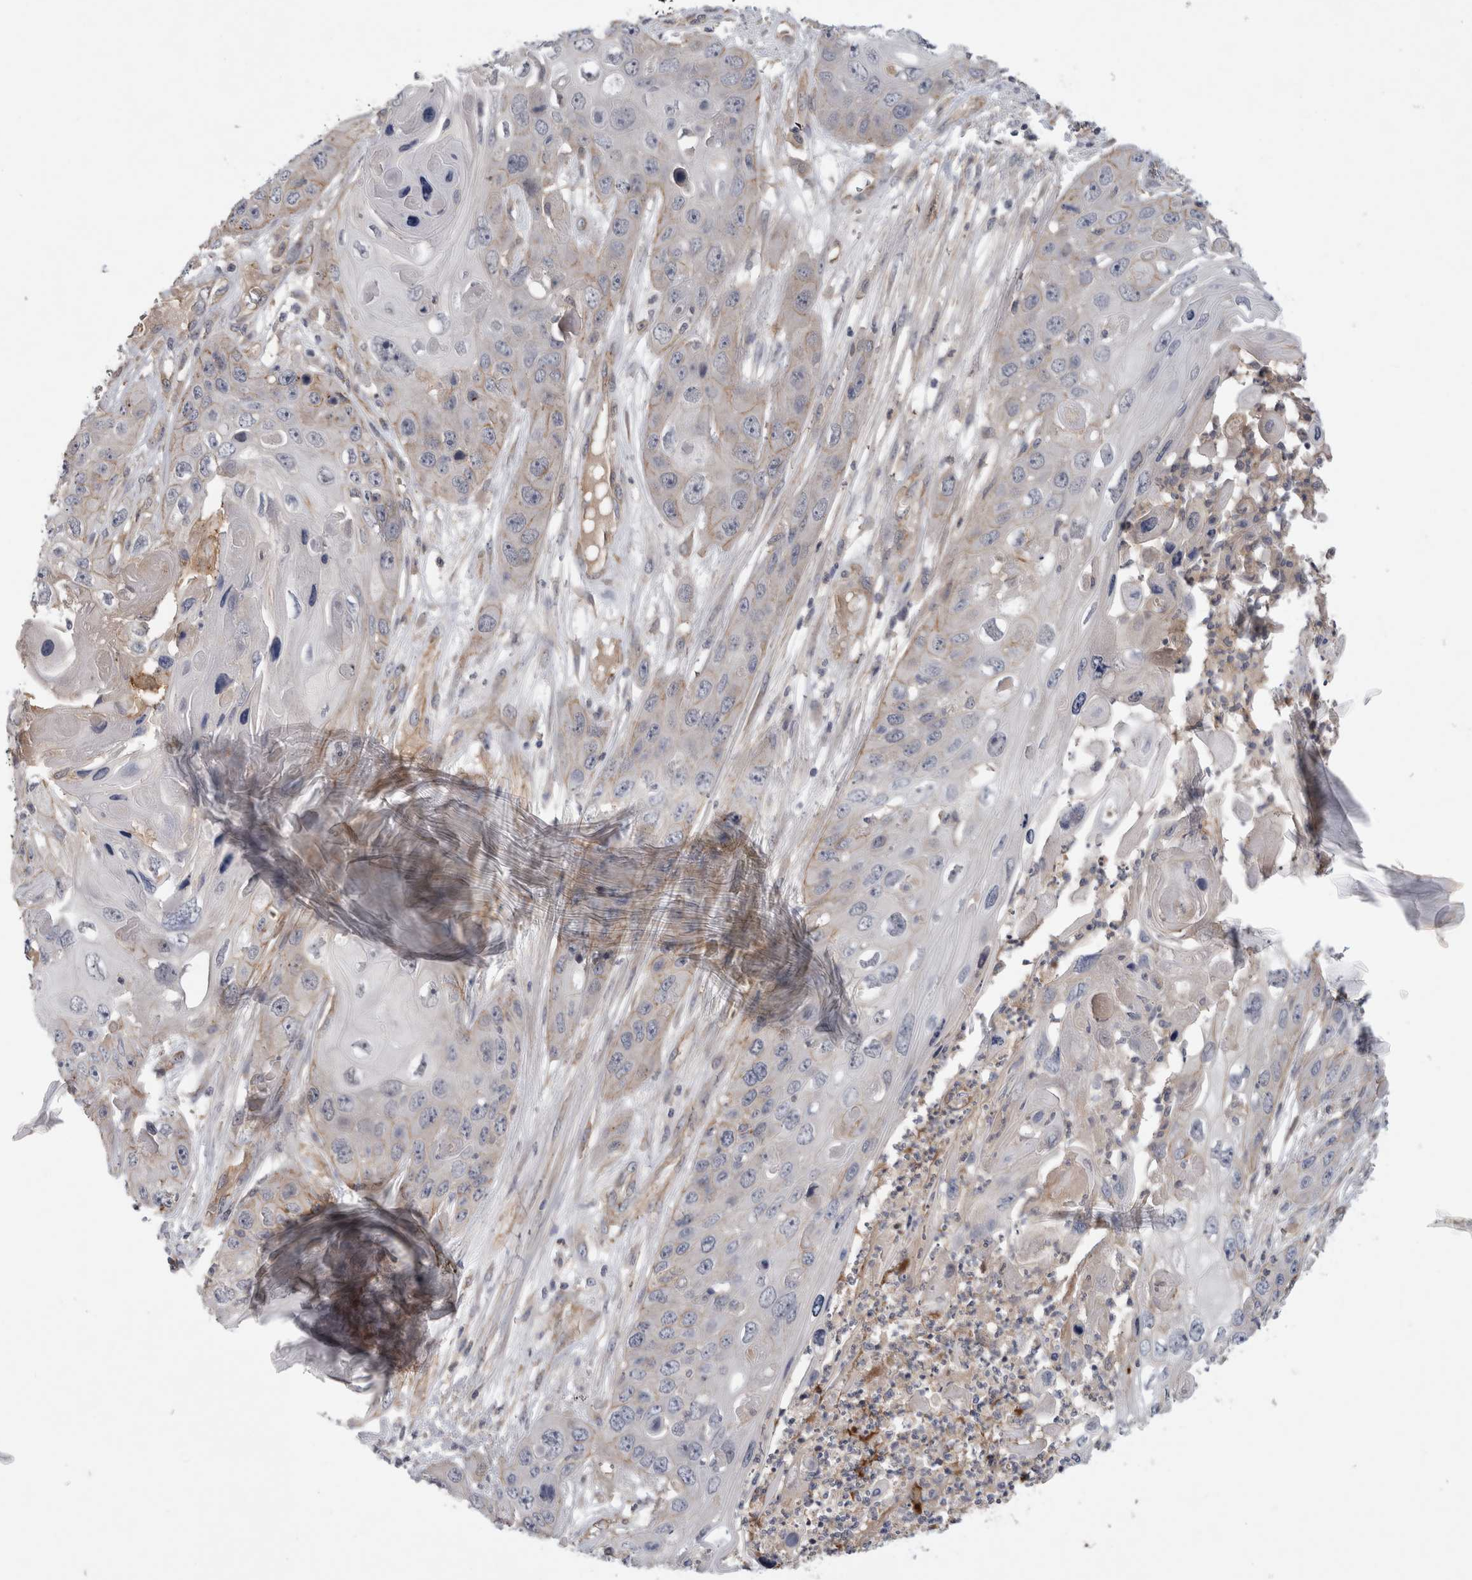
{"staining": {"intensity": "negative", "quantity": "none", "location": "none"}, "tissue": "skin cancer", "cell_type": "Tumor cells", "image_type": "cancer", "snomed": [{"axis": "morphology", "description": "Squamous cell carcinoma, NOS"}, {"axis": "topography", "description": "Skin"}], "caption": "IHC image of human skin cancer stained for a protein (brown), which shows no positivity in tumor cells.", "gene": "ANKFY1", "patient": {"sex": "male", "age": 55}}